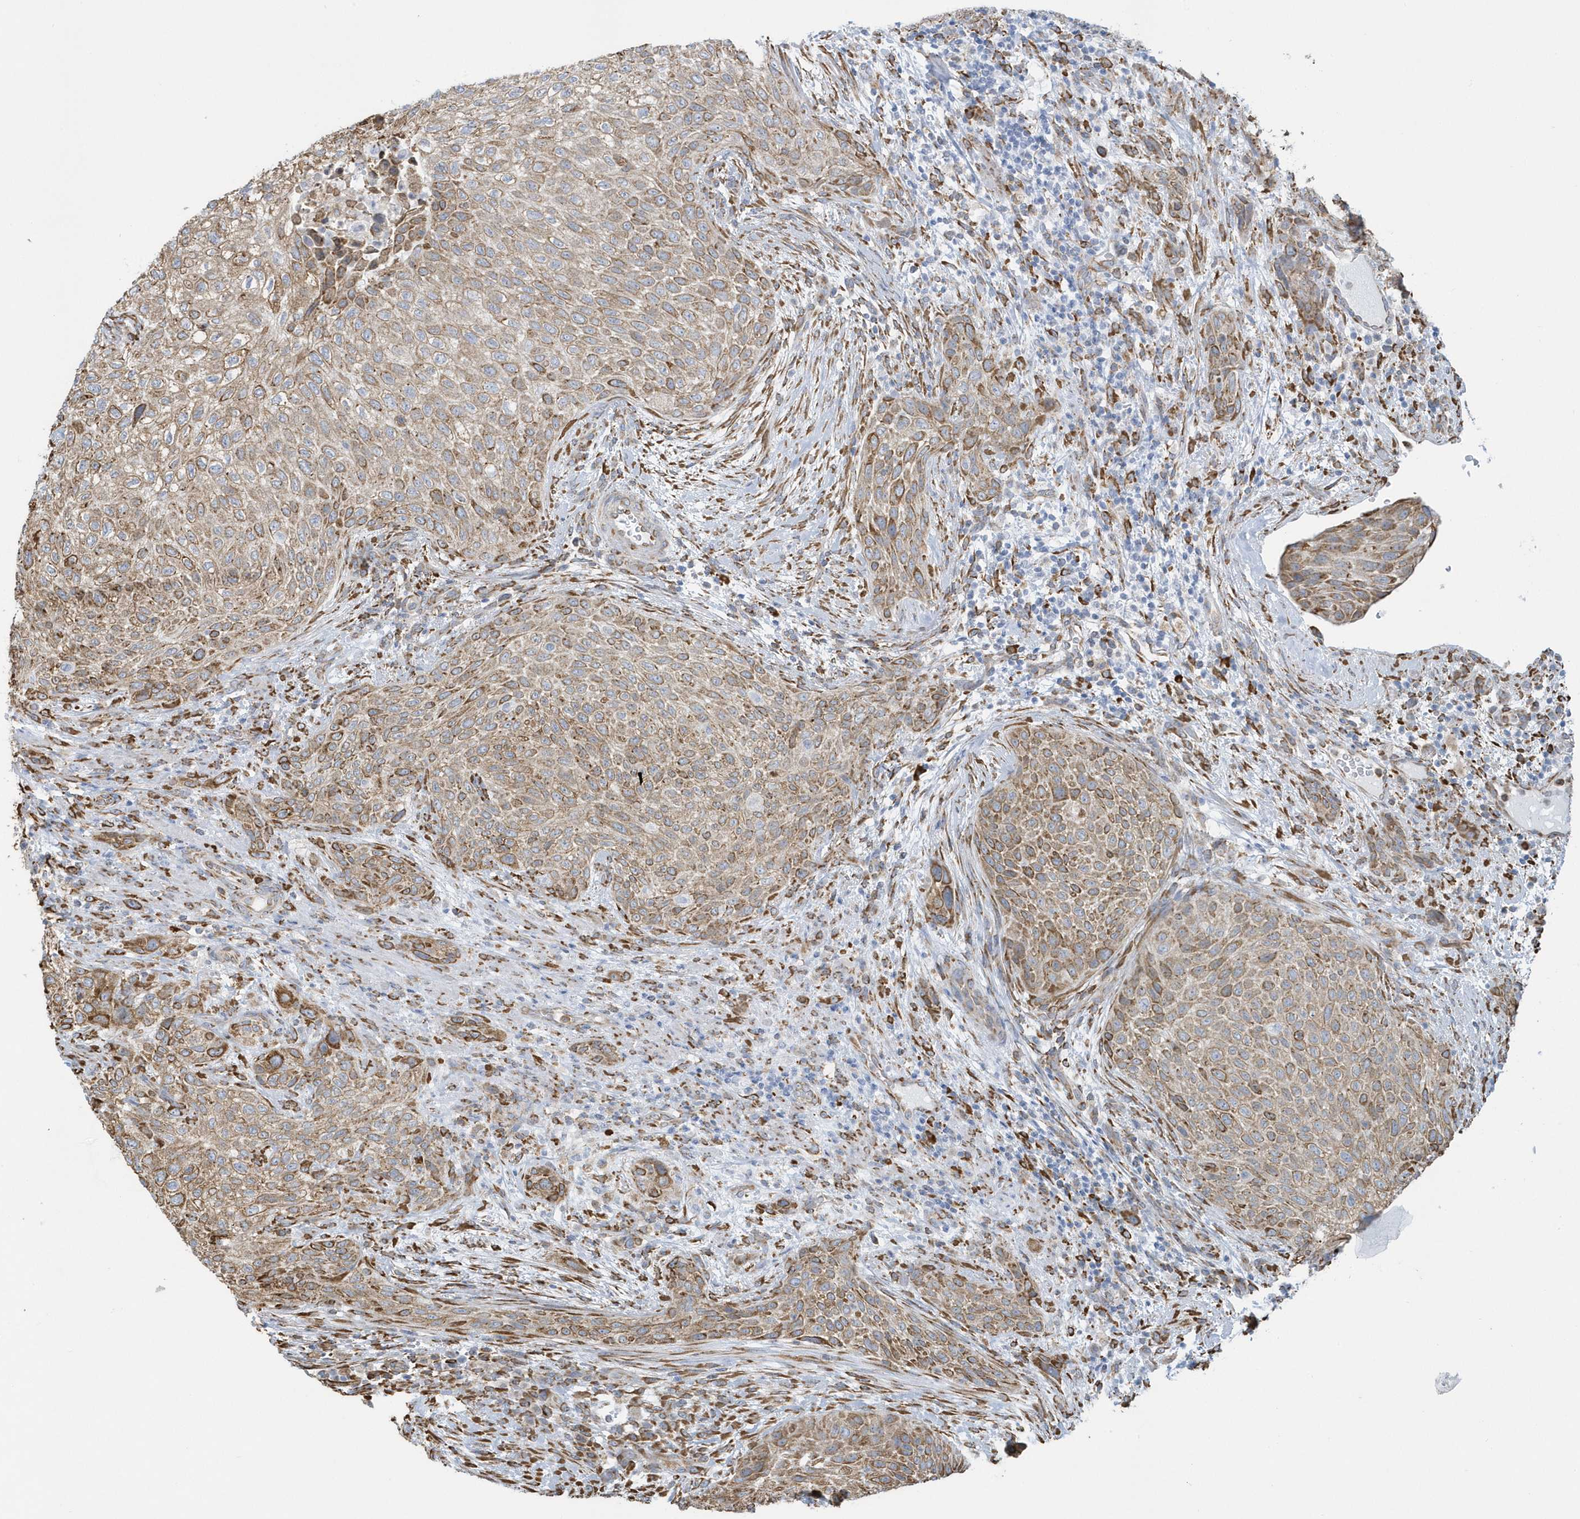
{"staining": {"intensity": "moderate", "quantity": ">75%", "location": "cytoplasmic/membranous"}, "tissue": "urothelial cancer", "cell_type": "Tumor cells", "image_type": "cancer", "snomed": [{"axis": "morphology", "description": "Urothelial carcinoma, High grade"}, {"axis": "topography", "description": "Urinary bladder"}], "caption": "Protein staining of urothelial cancer tissue demonstrates moderate cytoplasmic/membranous staining in approximately >75% of tumor cells.", "gene": "DCAF1", "patient": {"sex": "male", "age": 35}}